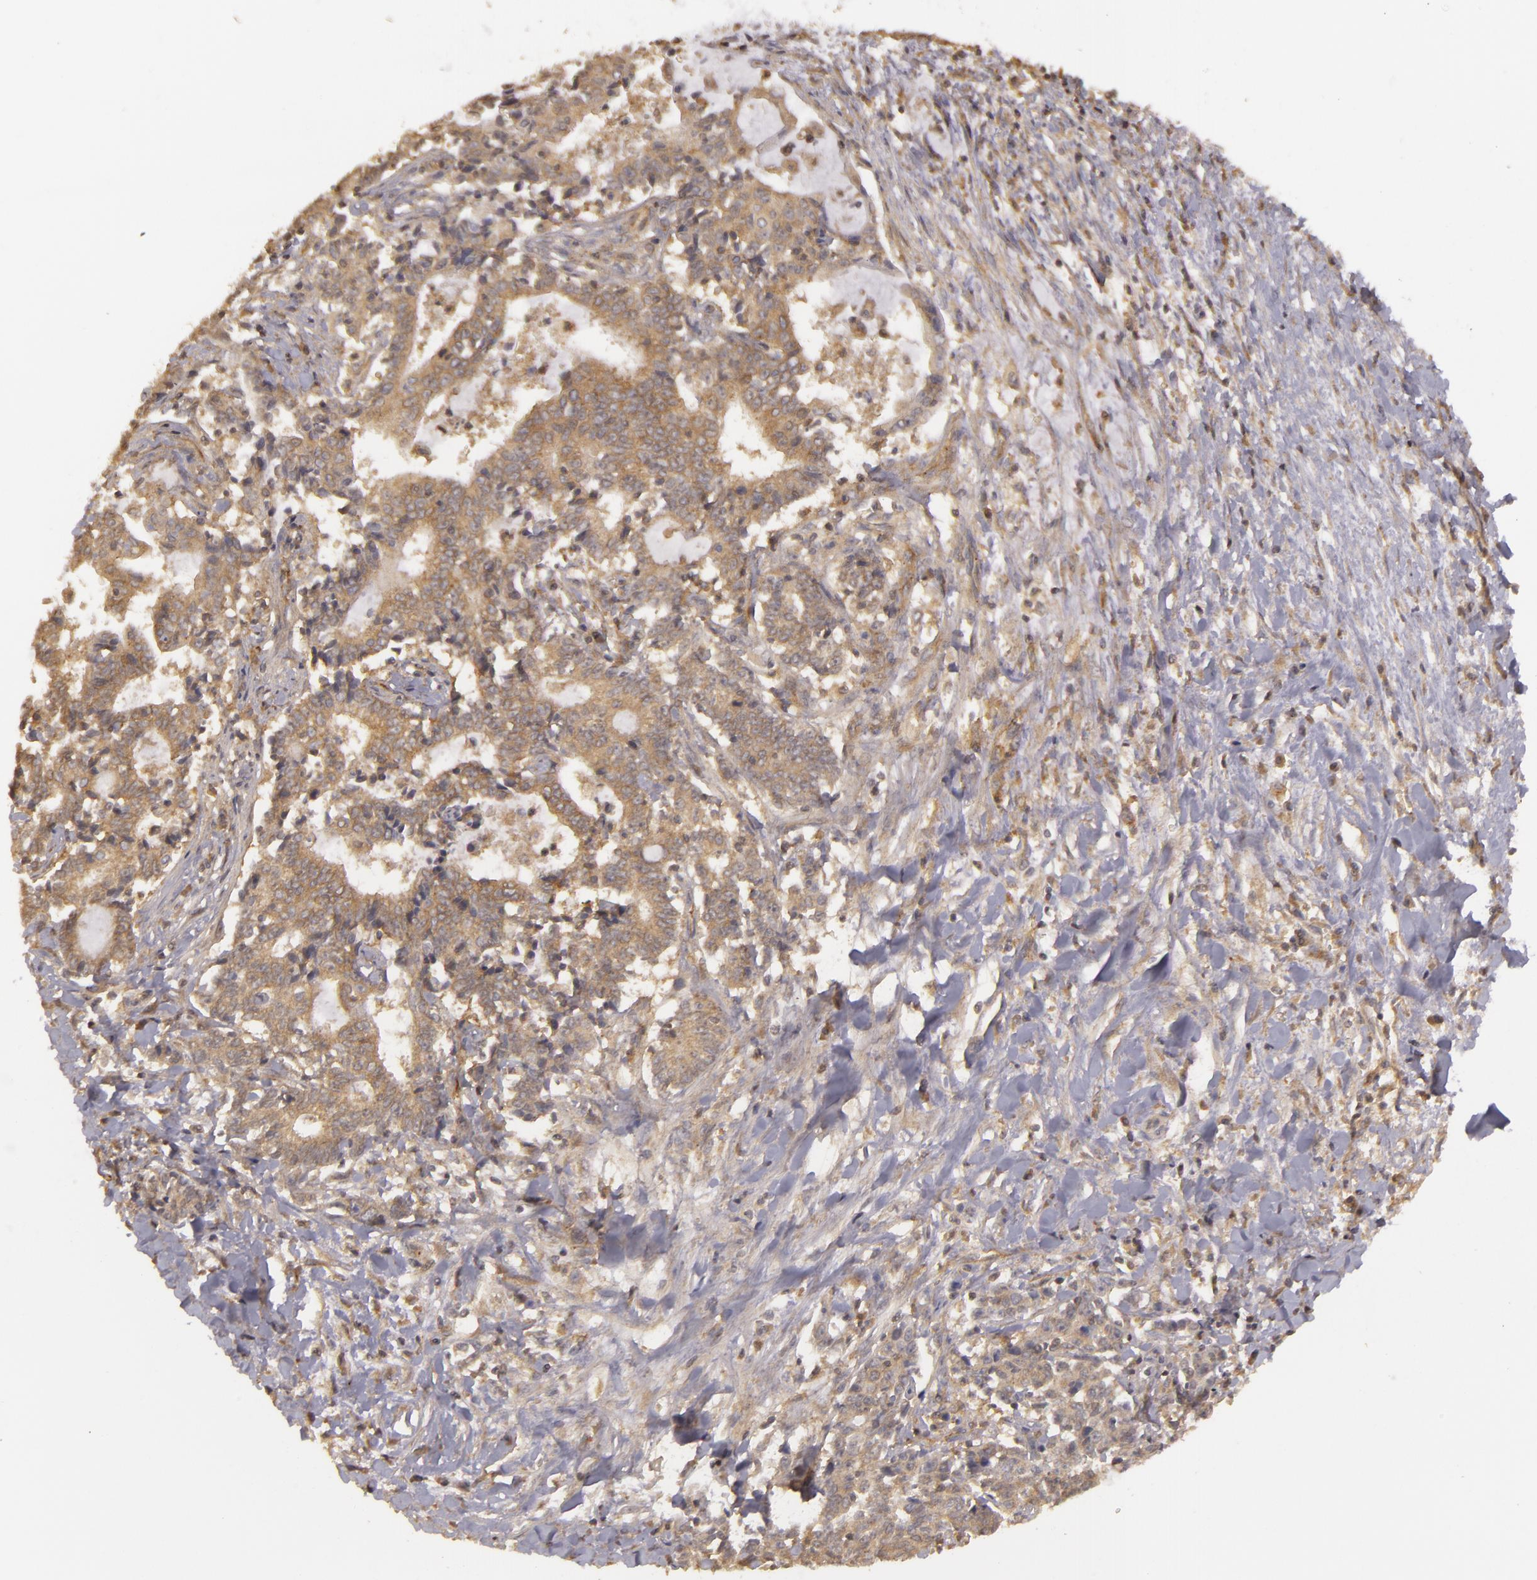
{"staining": {"intensity": "weak", "quantity": ">75%", "location": "cytoplasmic/membranous"}, "tissue": "liver cancer", "cell_type": "Tumor cells", "image_type": "cancer", "snomed": [{"axis": "morphology", "description": "Cholangiocarcinoma"}, {"axis": "topography", "description": "Liver"}], "caption": "Human liver cancer stained with a protein marker demonstrates weak staining in tumor cells.", "gene": "HRAS", "patient": {"sex": "male", "age": 57}}